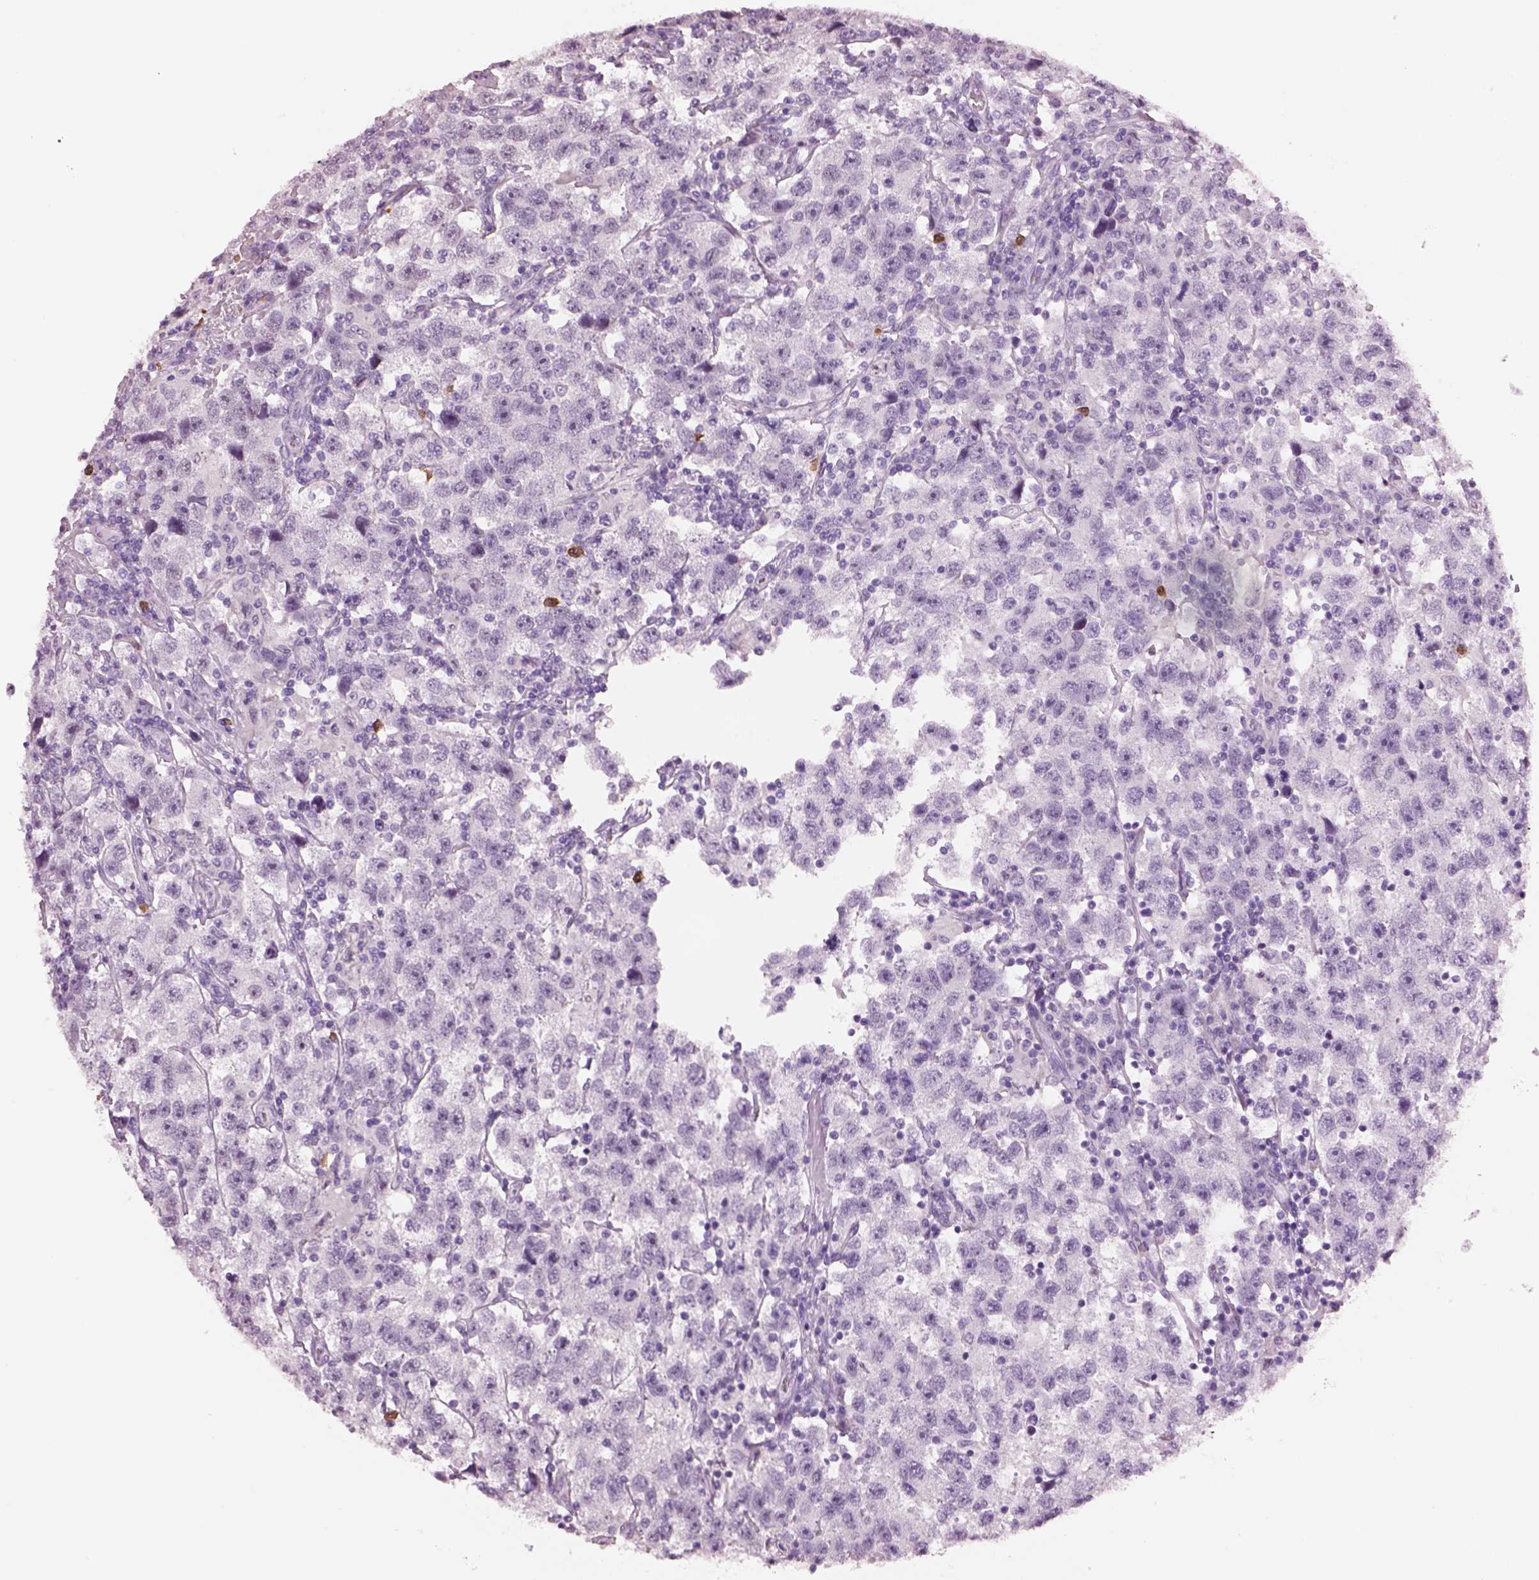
{"staining": {"intensity": "negative", "quantity": "none", "location": "none"}, "tissue": "testis cancer", "cell_type": "Tumor cells", "image_type": "cancer", "snomed": [{"axis": "morphology", "description": "Seminoma, NOS"}, {"axis": "topography", "description": "Testis"}], "caption": "This is a histopathology image of immunohistochemistry (IHC) staining of seminoma (testis), which shows no staining in tumor cells.", "gene": "ACOD1", "patient": {"sex": "male", "age": 26}}